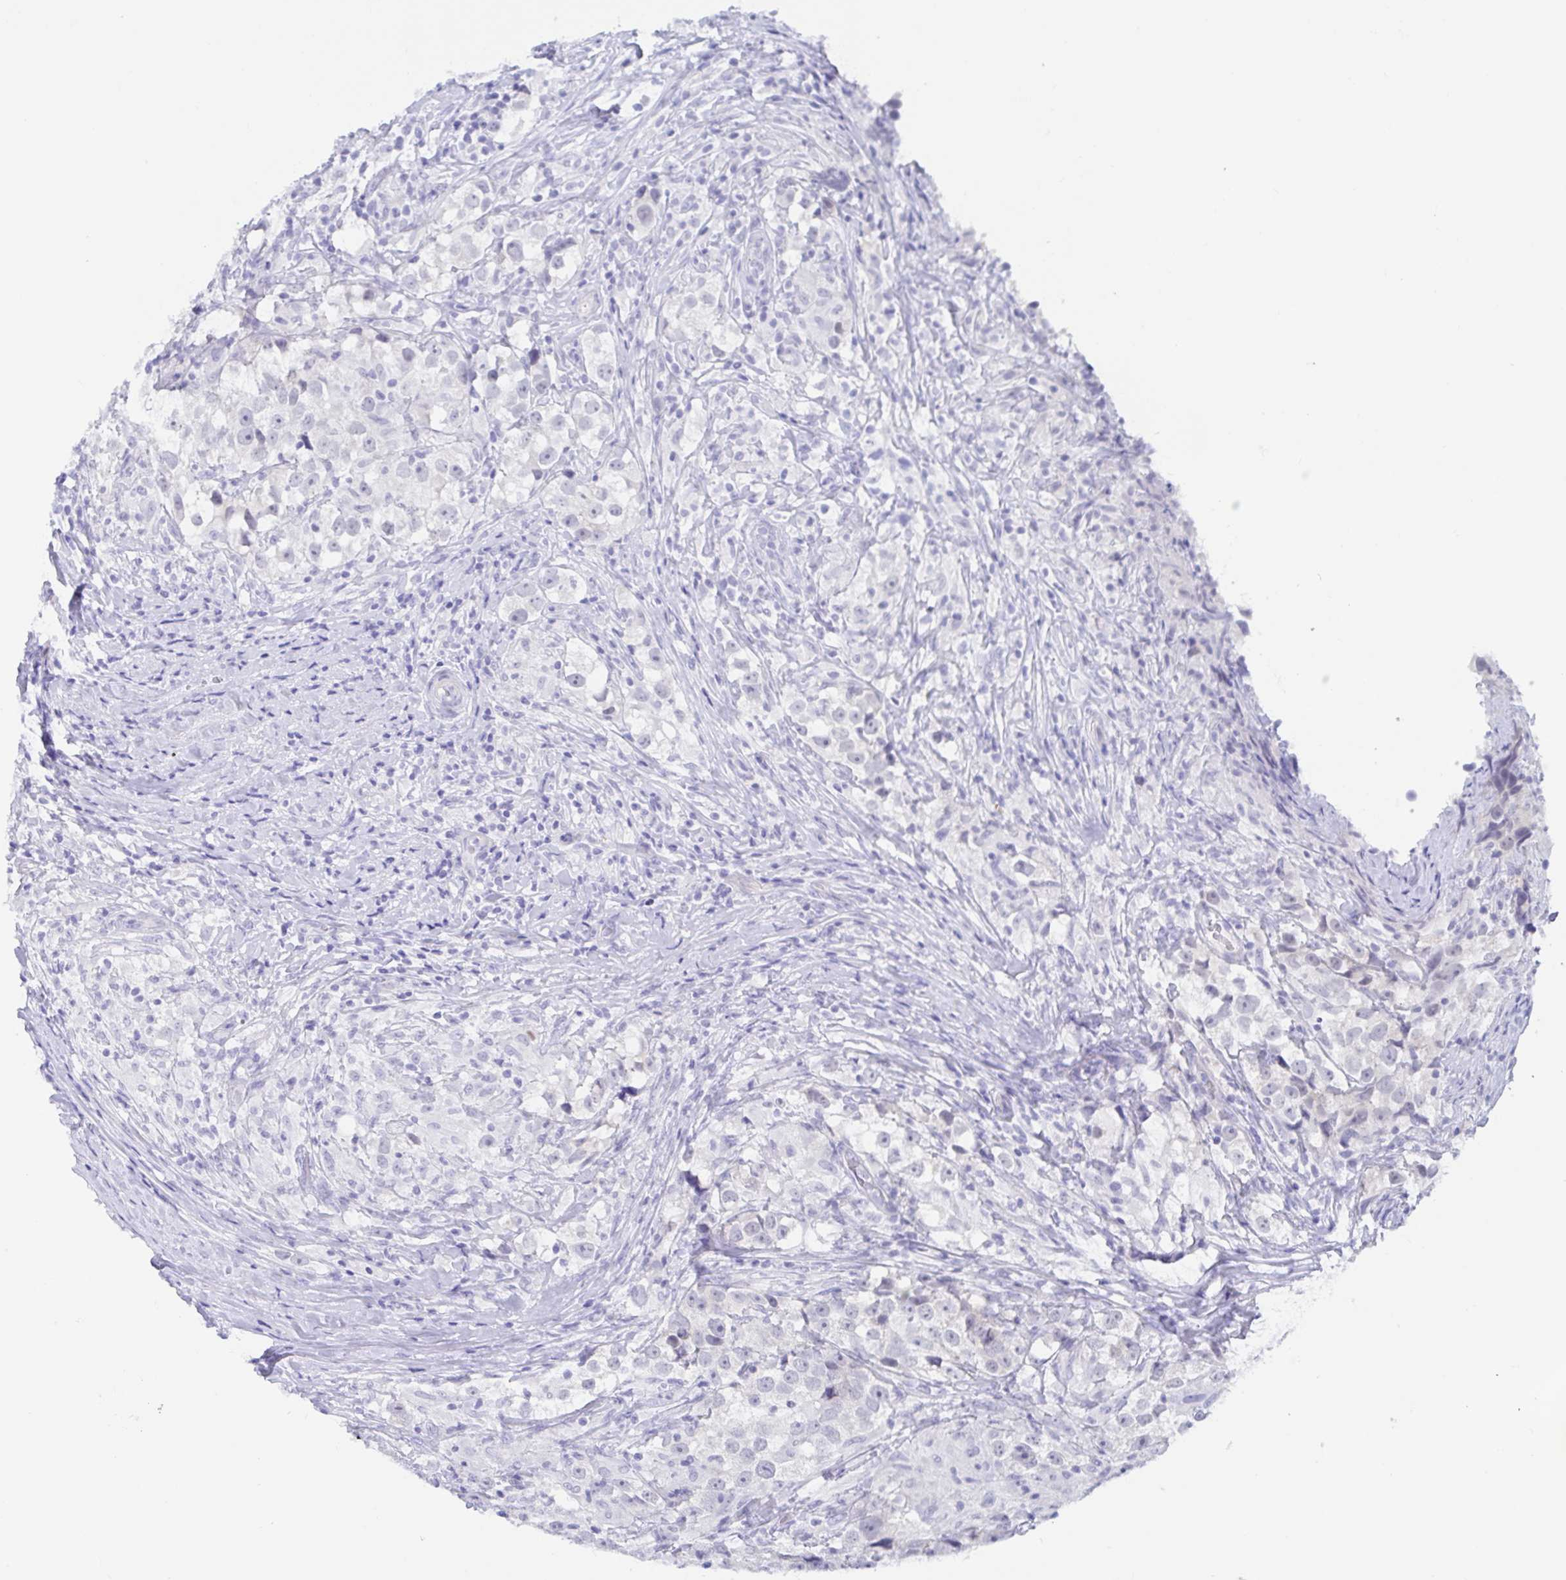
{"staining": {"intensity": "negative", "quantity": "none", "location": "none"}, "tissue": "testis cancer", "cell_type": "Tumor cells", "image_type": "cancer", "snomed": [{"axis": "morphology", "description": "Seminoma, NOS"}, {"axis": "topography", "description": "Testis"}], "caption": "A high-resolution image shows immunohistochemistry staining of testis cancer (seminoma), which exhibits no significant positivity in tumor cells.", "gene": "TEX12", "patient": {"sex": "male", "age": 46}}